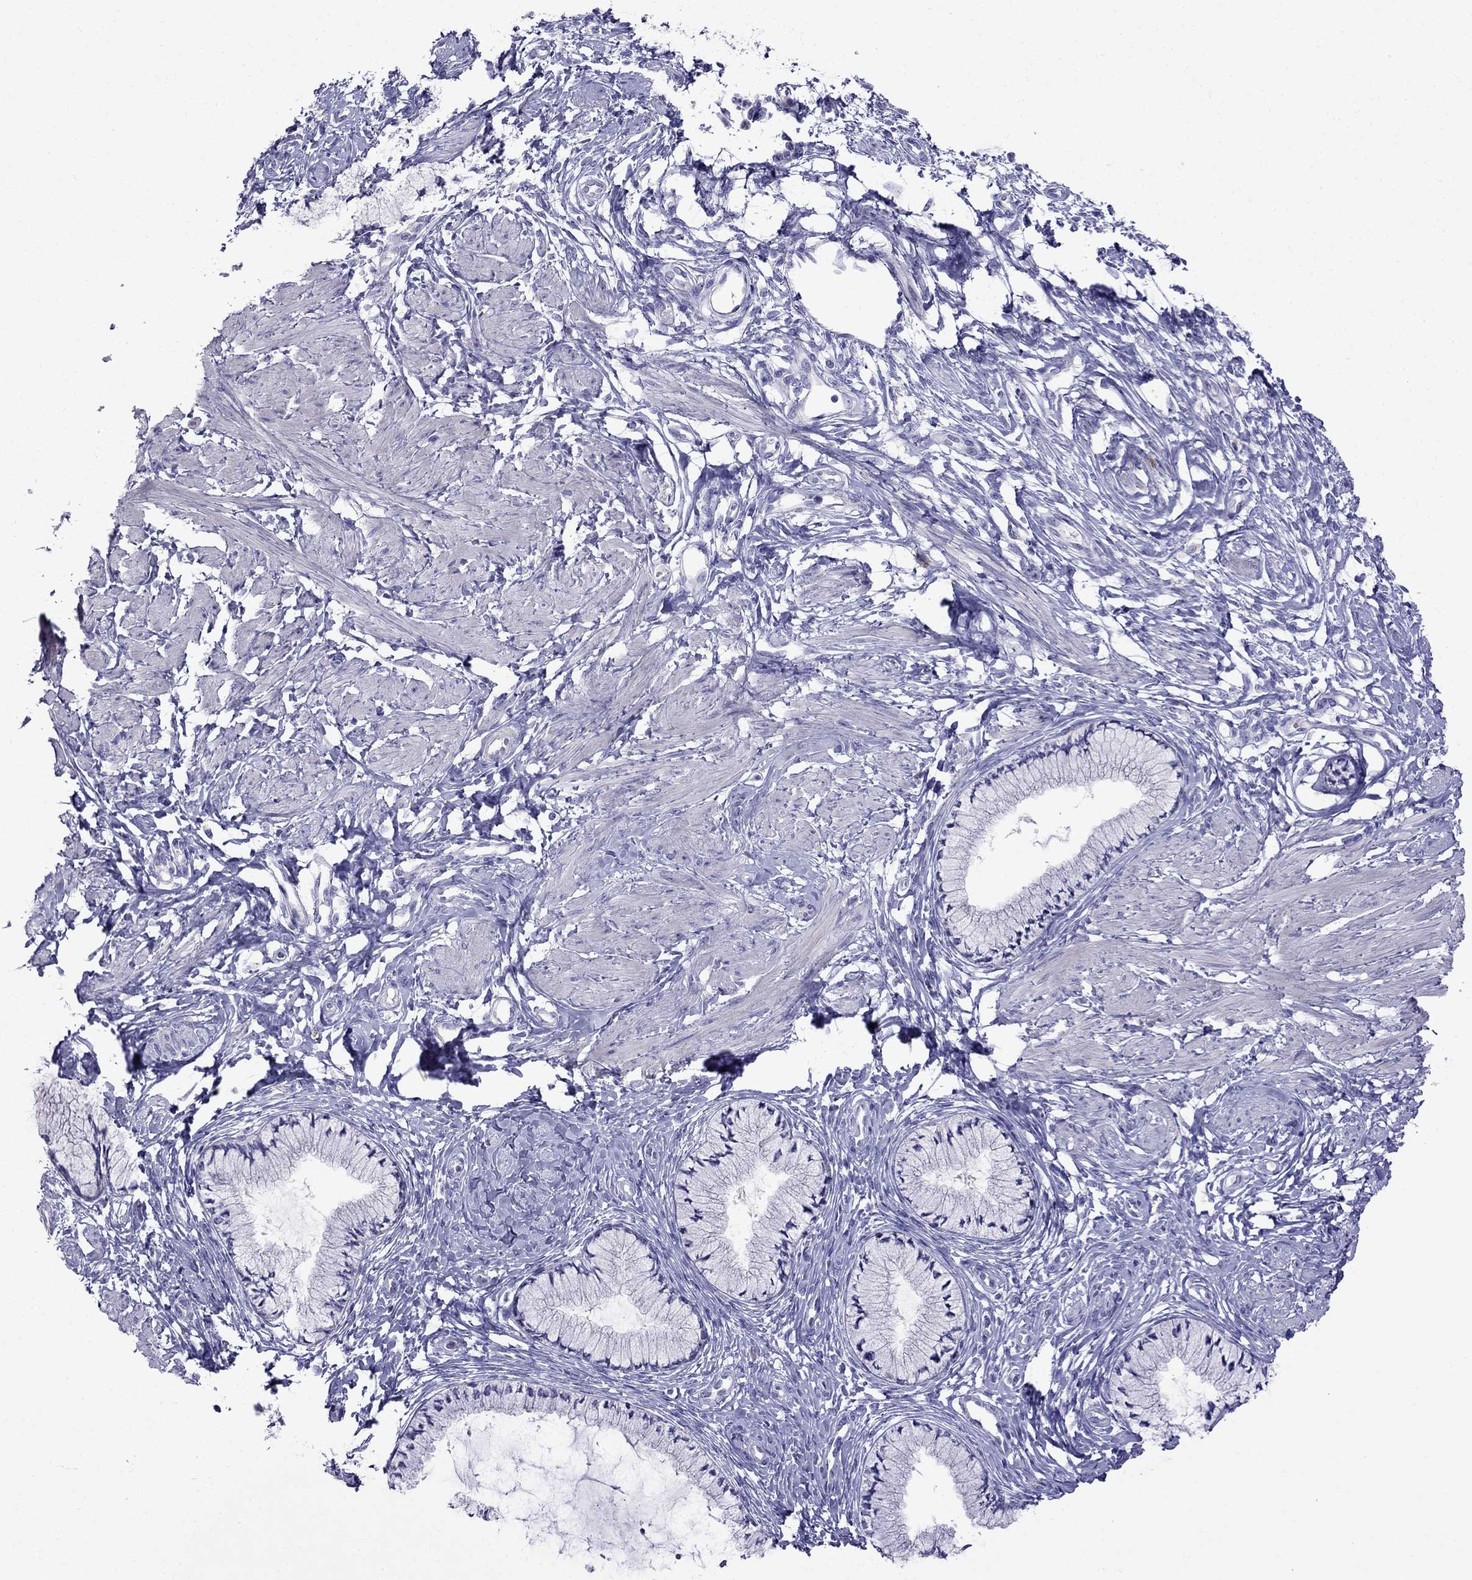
{"staining": {"intensity": "negative", "quantity": "none", "location": "none"}, "tissue": "cervix", "cell_type": "Glandular cells", "image_type": "normal", "snomed": [{"axis": "morphology", "description": "Normal tissue, NOS"}, {"axis": "topography", "description": "Cervix"}], "caption": "IHC photomicrograph of normal cervix: cervix stained with DAB demonstrates no significant protein staining in glandular cells. The staining was performed using DAB to visualize the protein expression in brown, while the nuclei were stained in blue with hematoxylin (Magnification: 20x).", "gene": "PATE1", "patient": {"sex": "female", "age": 37}}